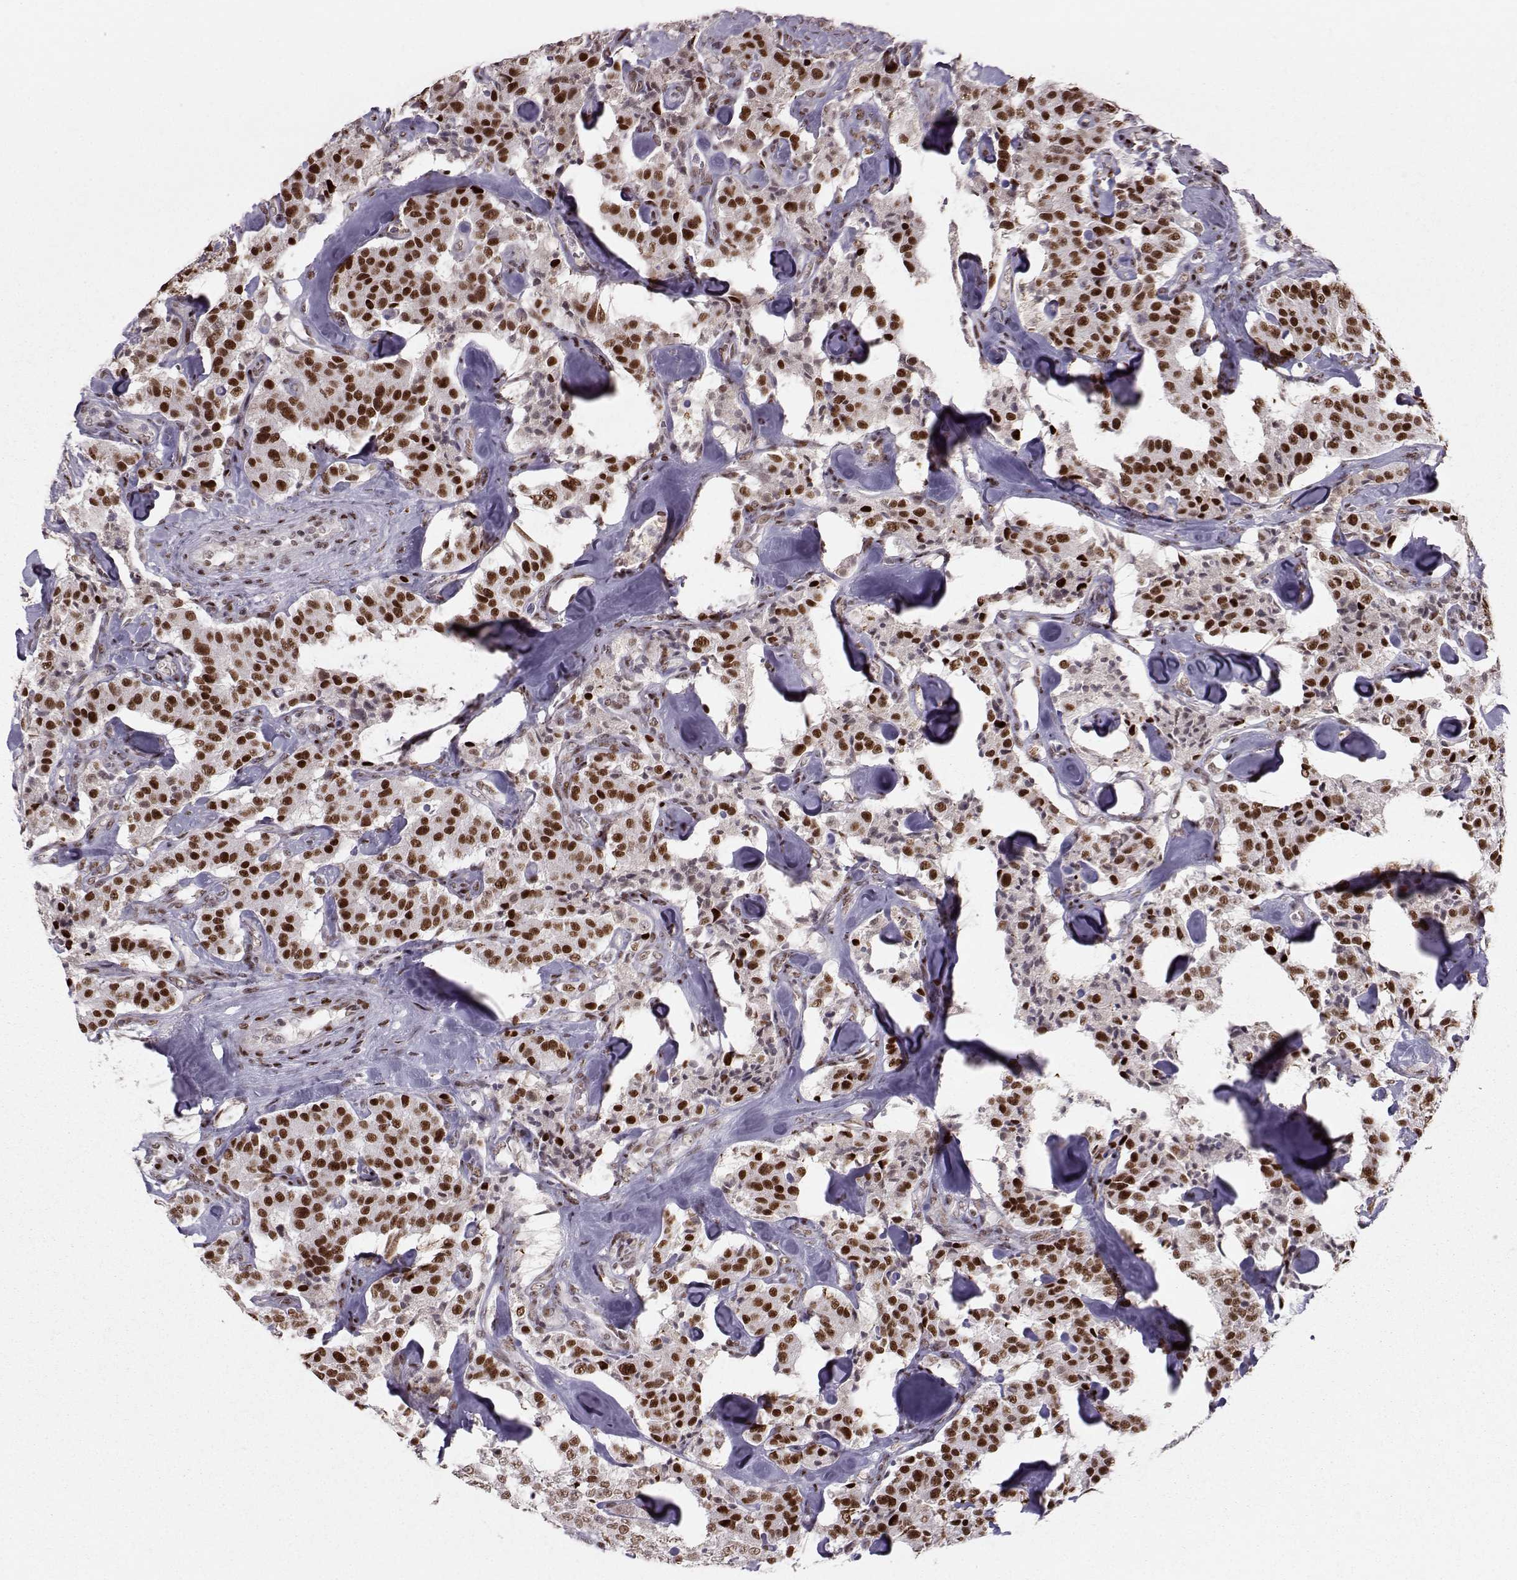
{"staining": {"intensity": "strong", "quantity": ">75%", "location": "nuclear"}, "tissue": "carcinoid", "cell_type": "Tumor cells", "image_type": "cancer", "snomed": [{"axis": "morphology", "description": "Carcinoid, malignant, NOS"}, {"axis": "topography", "description": "Pancreas"}], "caption": "Immunohistochemical staining of human malignant carcinoid displays high levels of strong nuclear staining in approximately >75% of tumor cells.", "gene": "SNAPC2", "patient": {"sex": "male", "age": 41}}